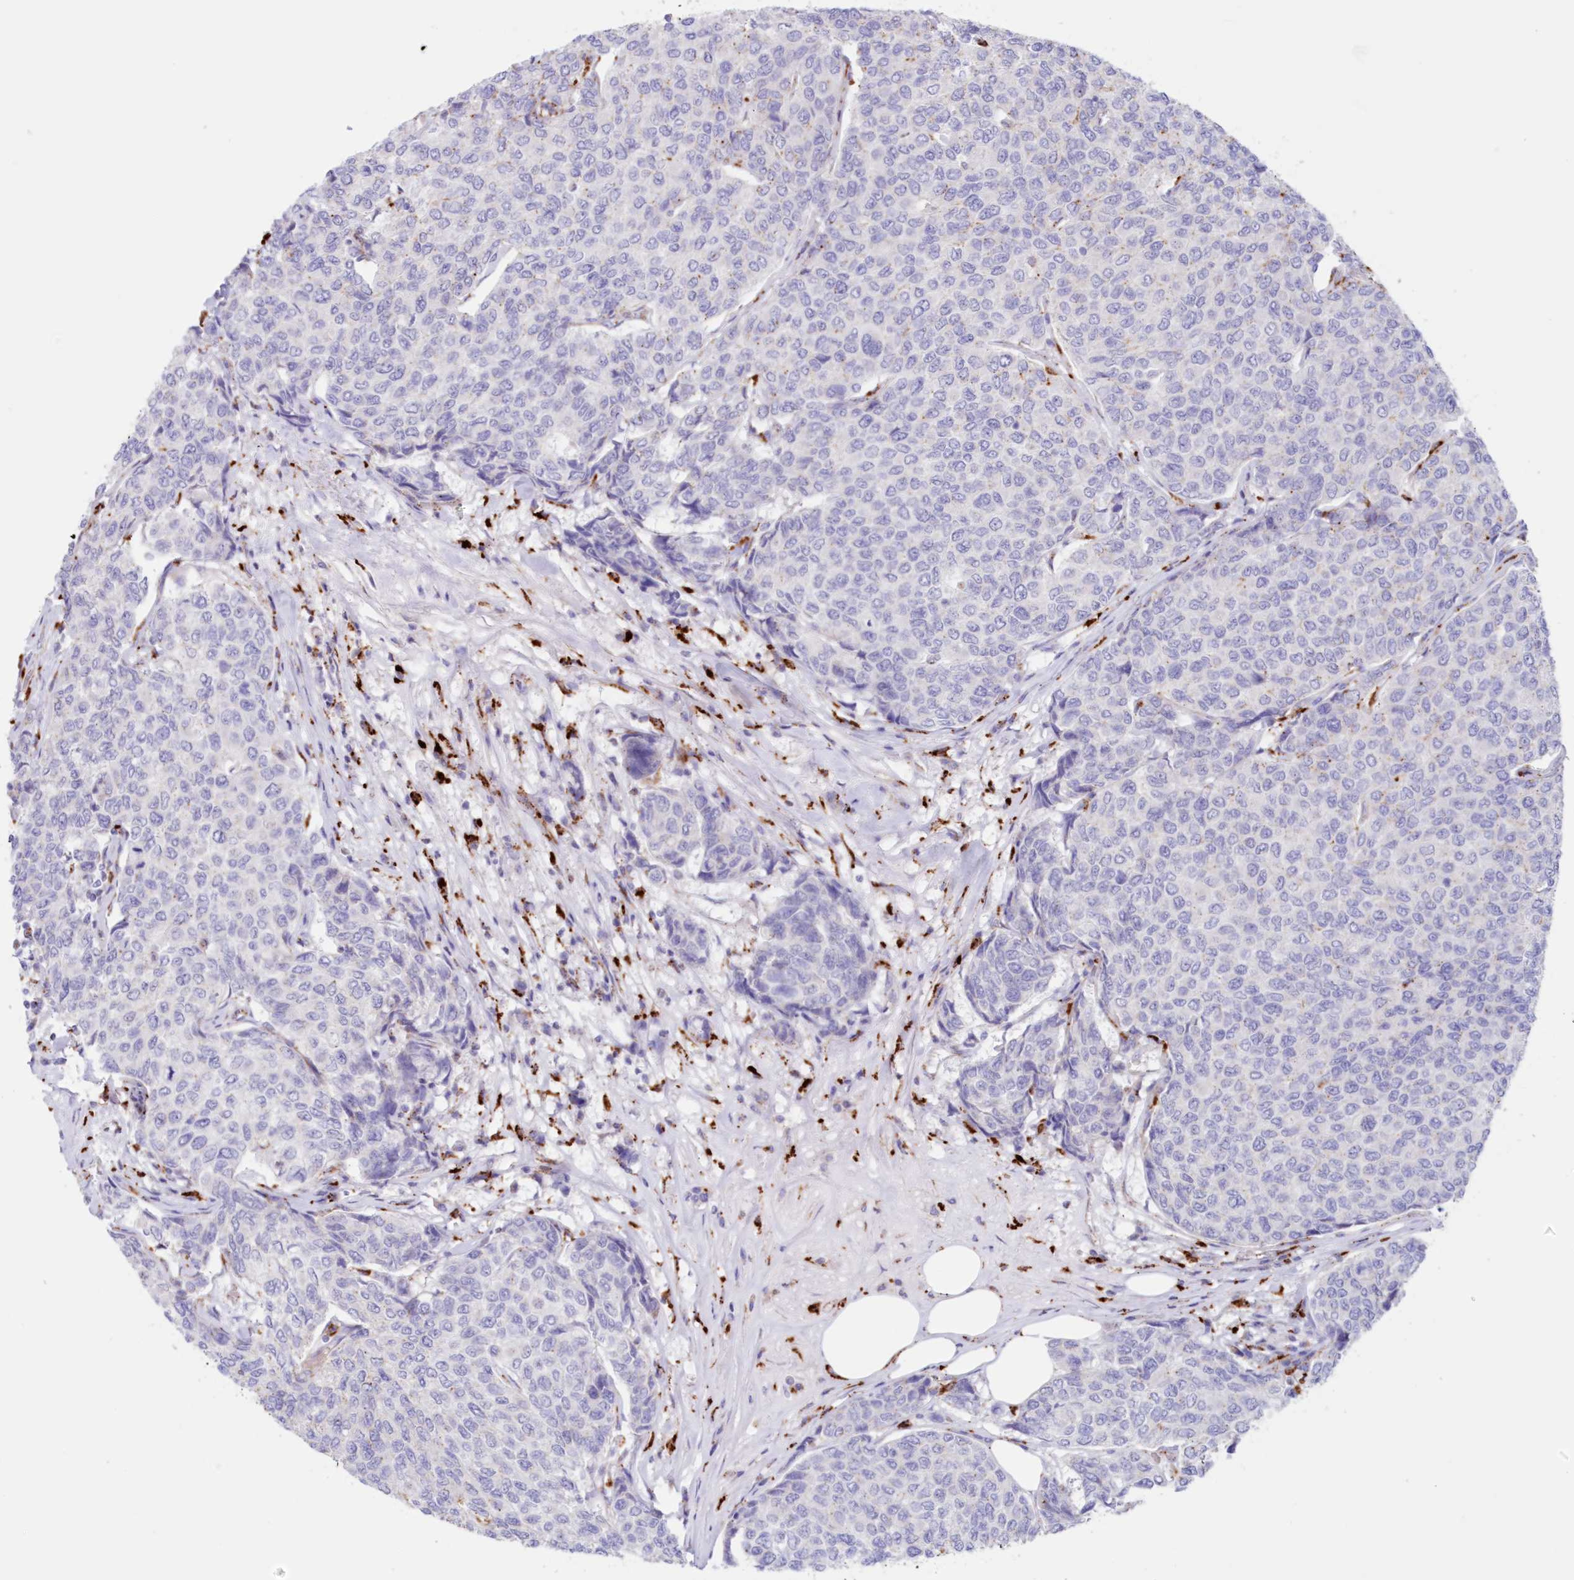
{"staining": {"intensity": "negative", "quantity": "none", "location": "none"}, "tissue": "breast cancer", "cell_type": "Tumor cells", "image_type": "cancer", "snomed": [{"axis": "morphology", "description": "Duct carcinoma"}, {"axis": "topography", "description": "Breast"}], "caption": "Histopathology image shows no protein positivity in tumor cells of breast cancer tissue. (Stains: DAB IHC with hematoxylin counter stain, Microscopy: brightfield microscopy at high magnification).", "gene": "TPP1", "patient": {"sex": "female", "age": 55}}